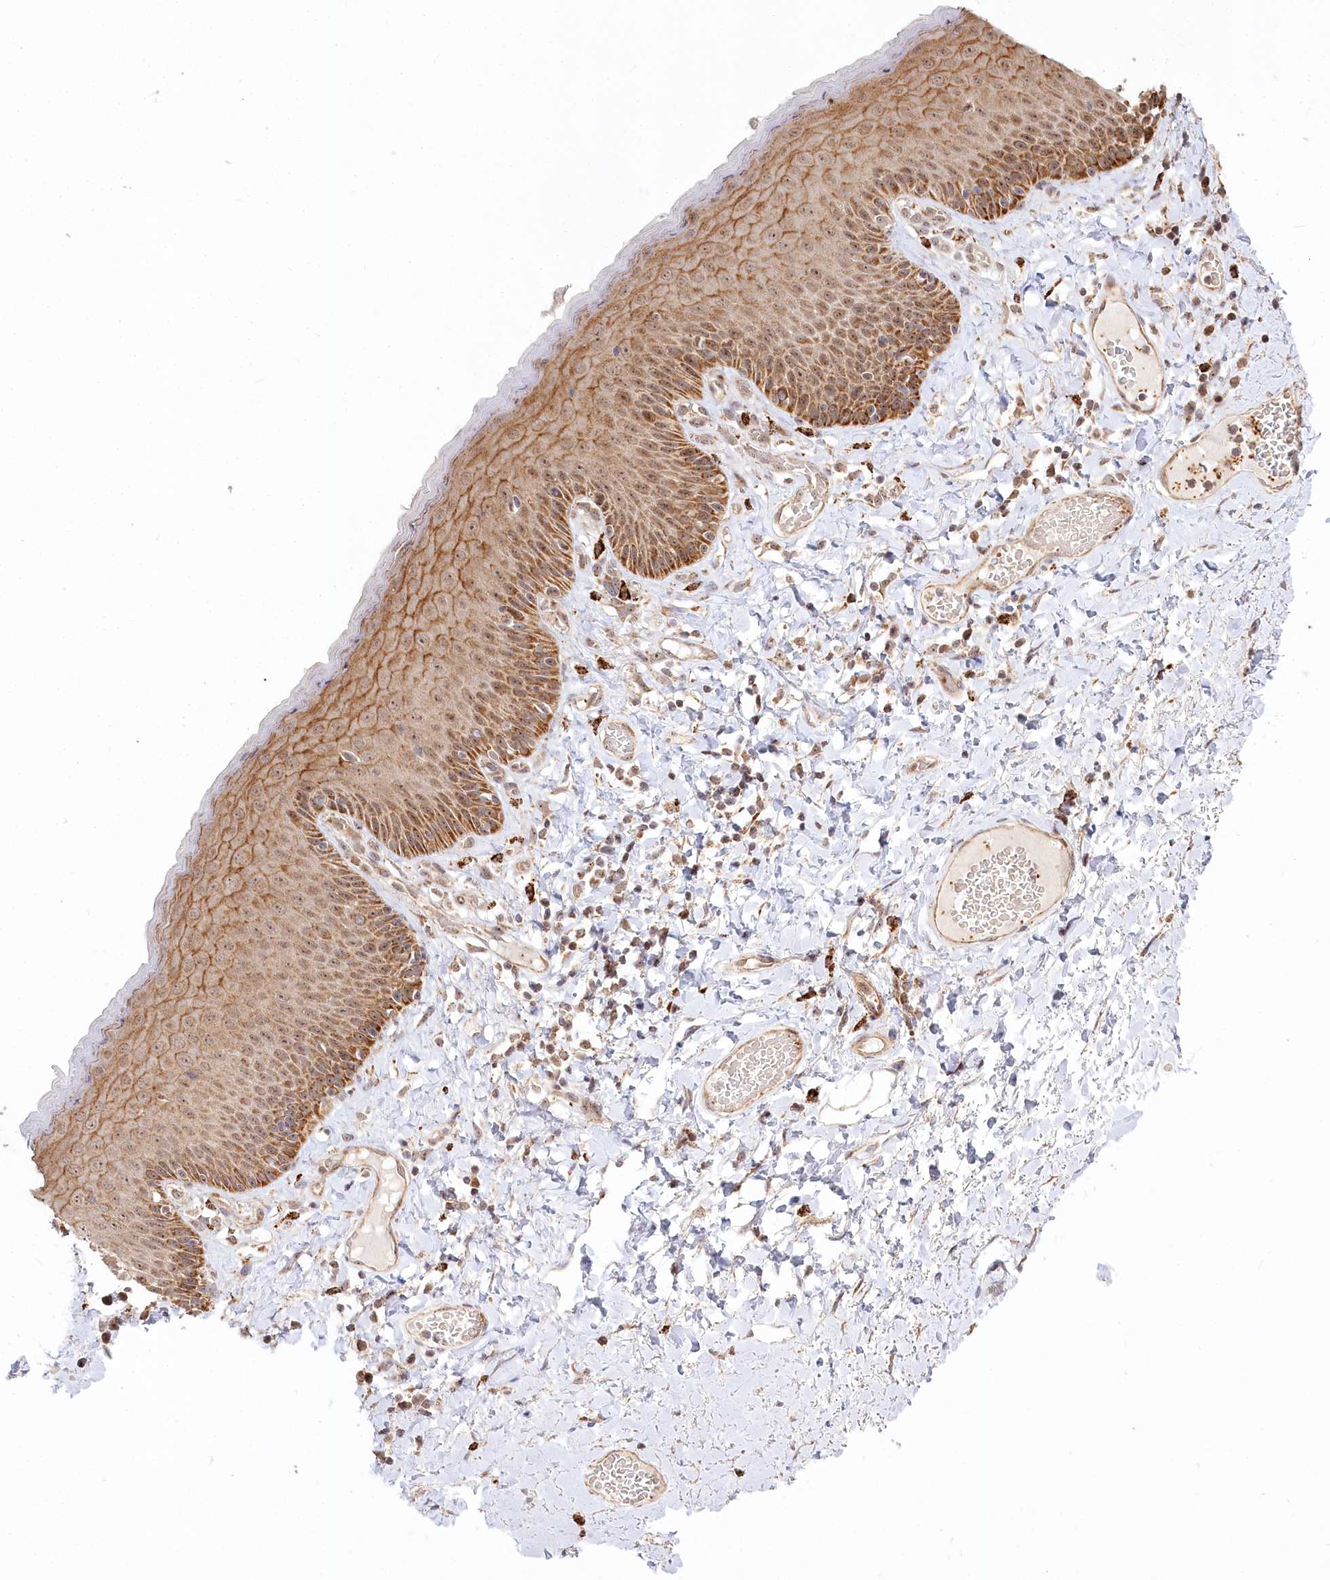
{"staining": {"intensity": "moderate", "quantity": ">75%", "location": "cytoplasmic/membranous,nuclear"}, "tissue": "skin", "cell_type": "Epidermal cells", "image_type": "normal", "snomed": [{"axis": "morphology", "description": "Normal tissue, NOS"}, {"axis": "topography", "description": "Anal"}], "caption": "This is an image of immunohistochemistry (IHC) staining of unremarkable skin, which shows moderate expression in the cytoplasmic/membranous,nuclear of epidermal cells.", "gene": "RTN4IP1", "patient": {"sex": "male", "age": 69}}